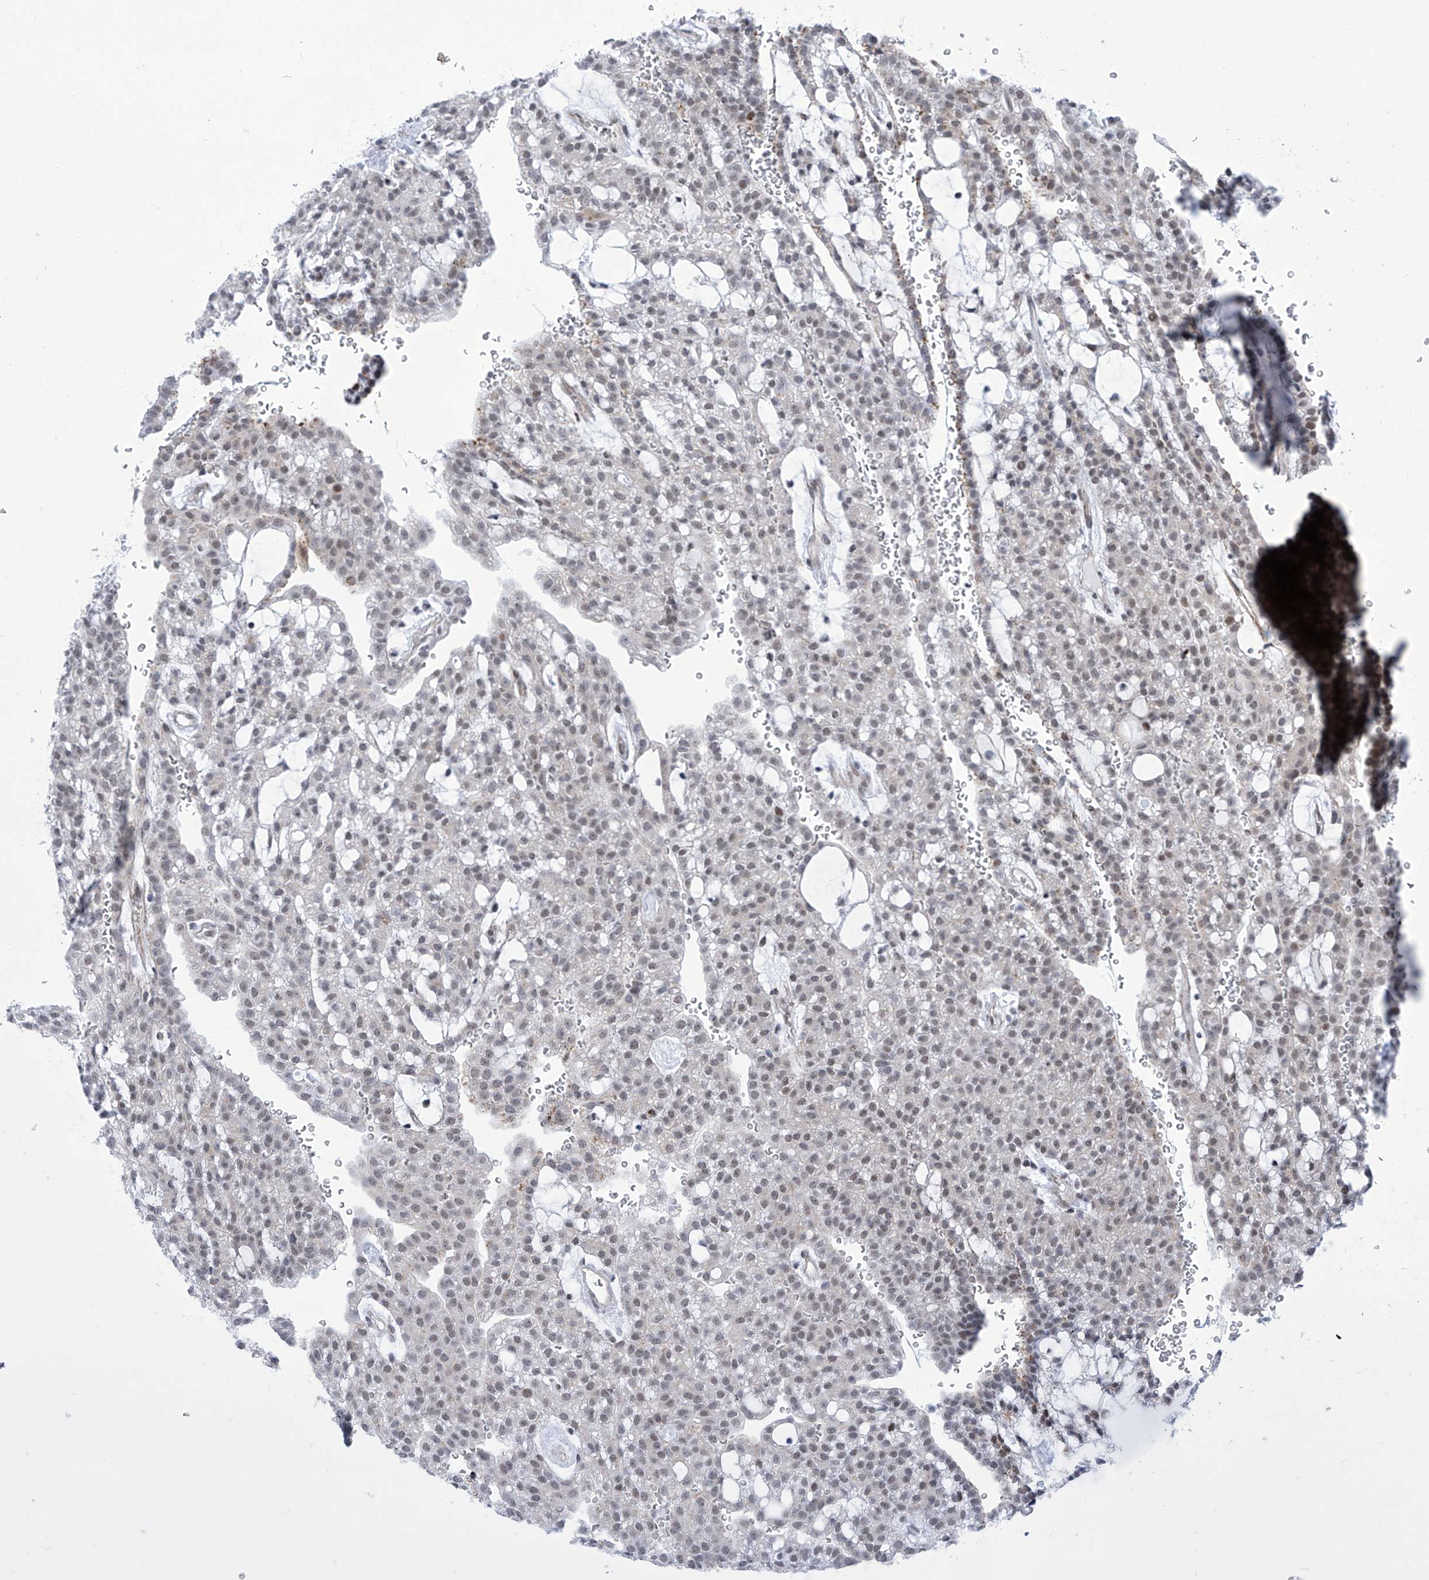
{"staining": {"intensity": "weak", "quantity": "25%-75%", "location": "nuclear"}, "tissue": "renal cancer", "cell_type": "Tumor cells", "image_type": "cancer", "snomed": [{"axis": "morphology", "description": "Adenocarcinoma, NOS"}, {"axis": "topography", "description": "Kidney"}], "caption": "Renal adenocarcinoma tissue reveals weak nuclear positivity in about 25%-75% of tumor cells, visualized by immunohistochemistry.", "gene": "CEP290", "patient": {"sex": "male", "age": 63}}